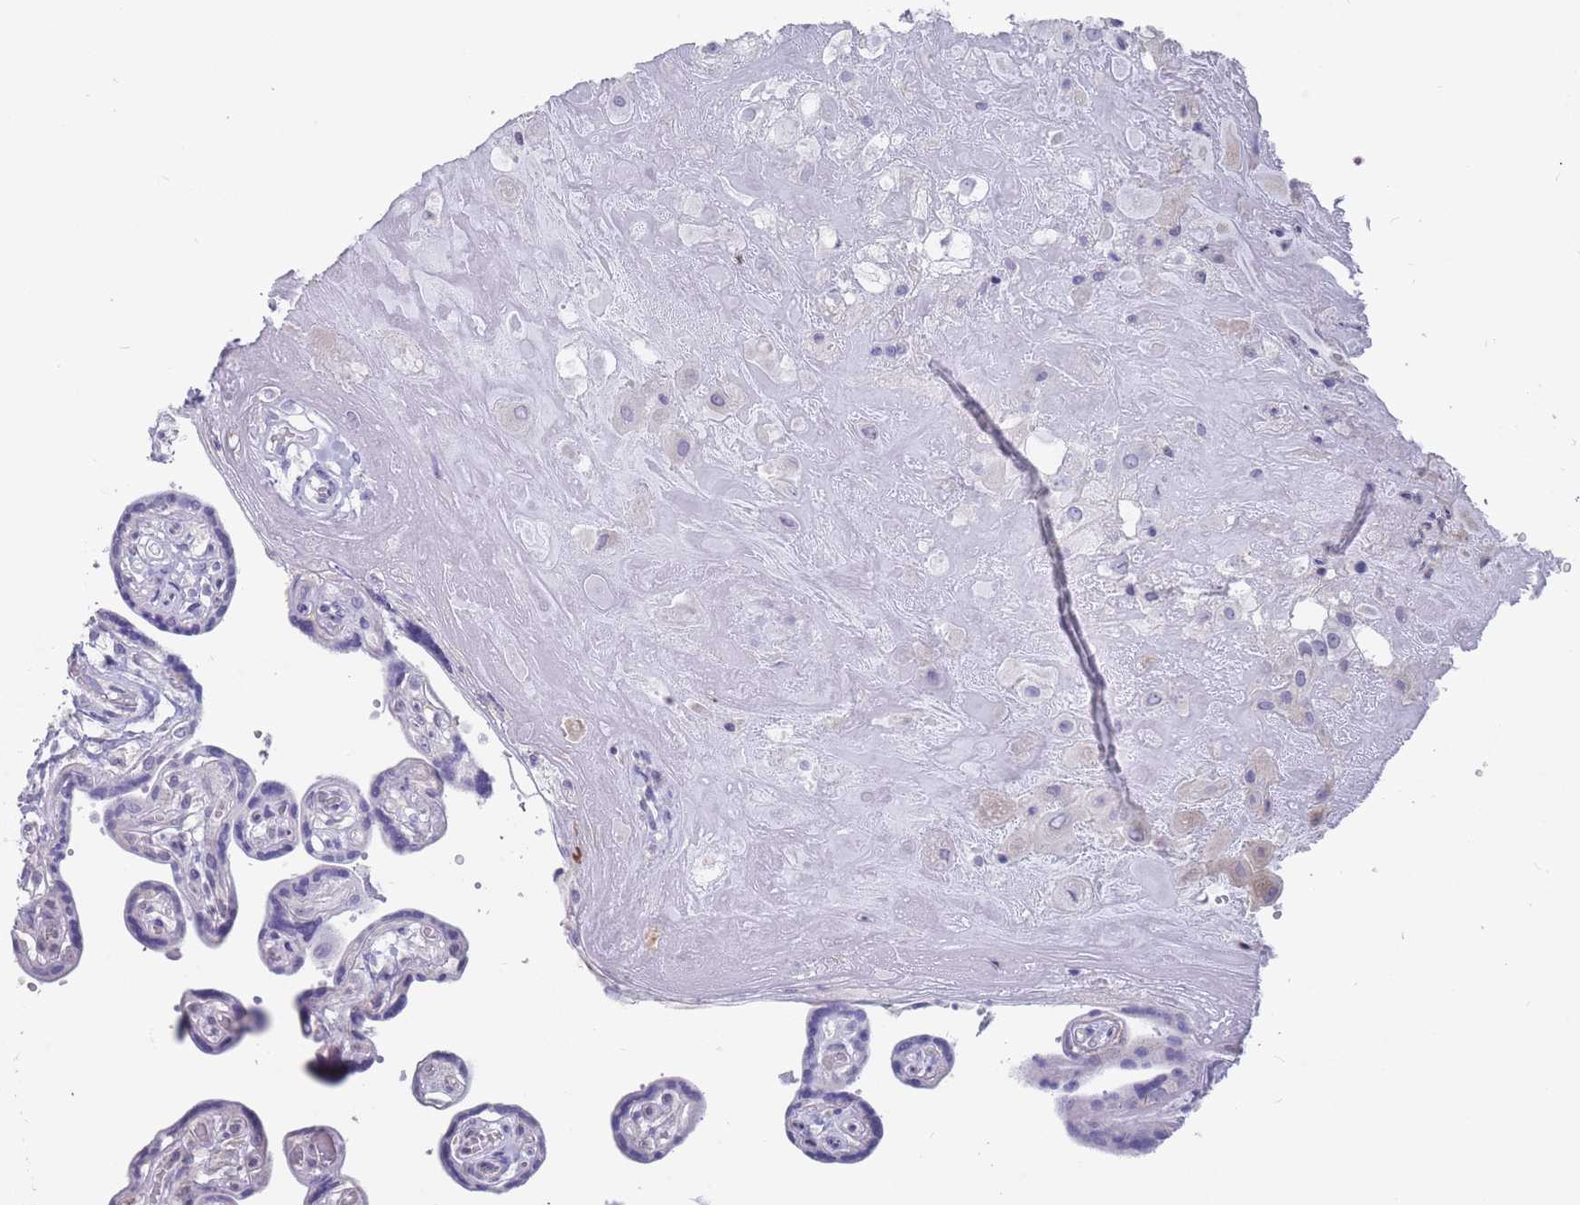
{"staining": {"intensity": "negative", "quantity": "none", "location": "none"}, "tissue": "placenta", "cell_type": "Decidual cells", "image_type": "normal", "snomed": [{"axis": "morphology", "description": "Normal tissue, NOS"}, {"axis": "topography", "description": "Placenta"}], "caption": "The micrograph demonstrates no significant positivity in decidual cells of placenta.", "gene": "PIGU", "patient": {"sex": "female", "age": 32}}